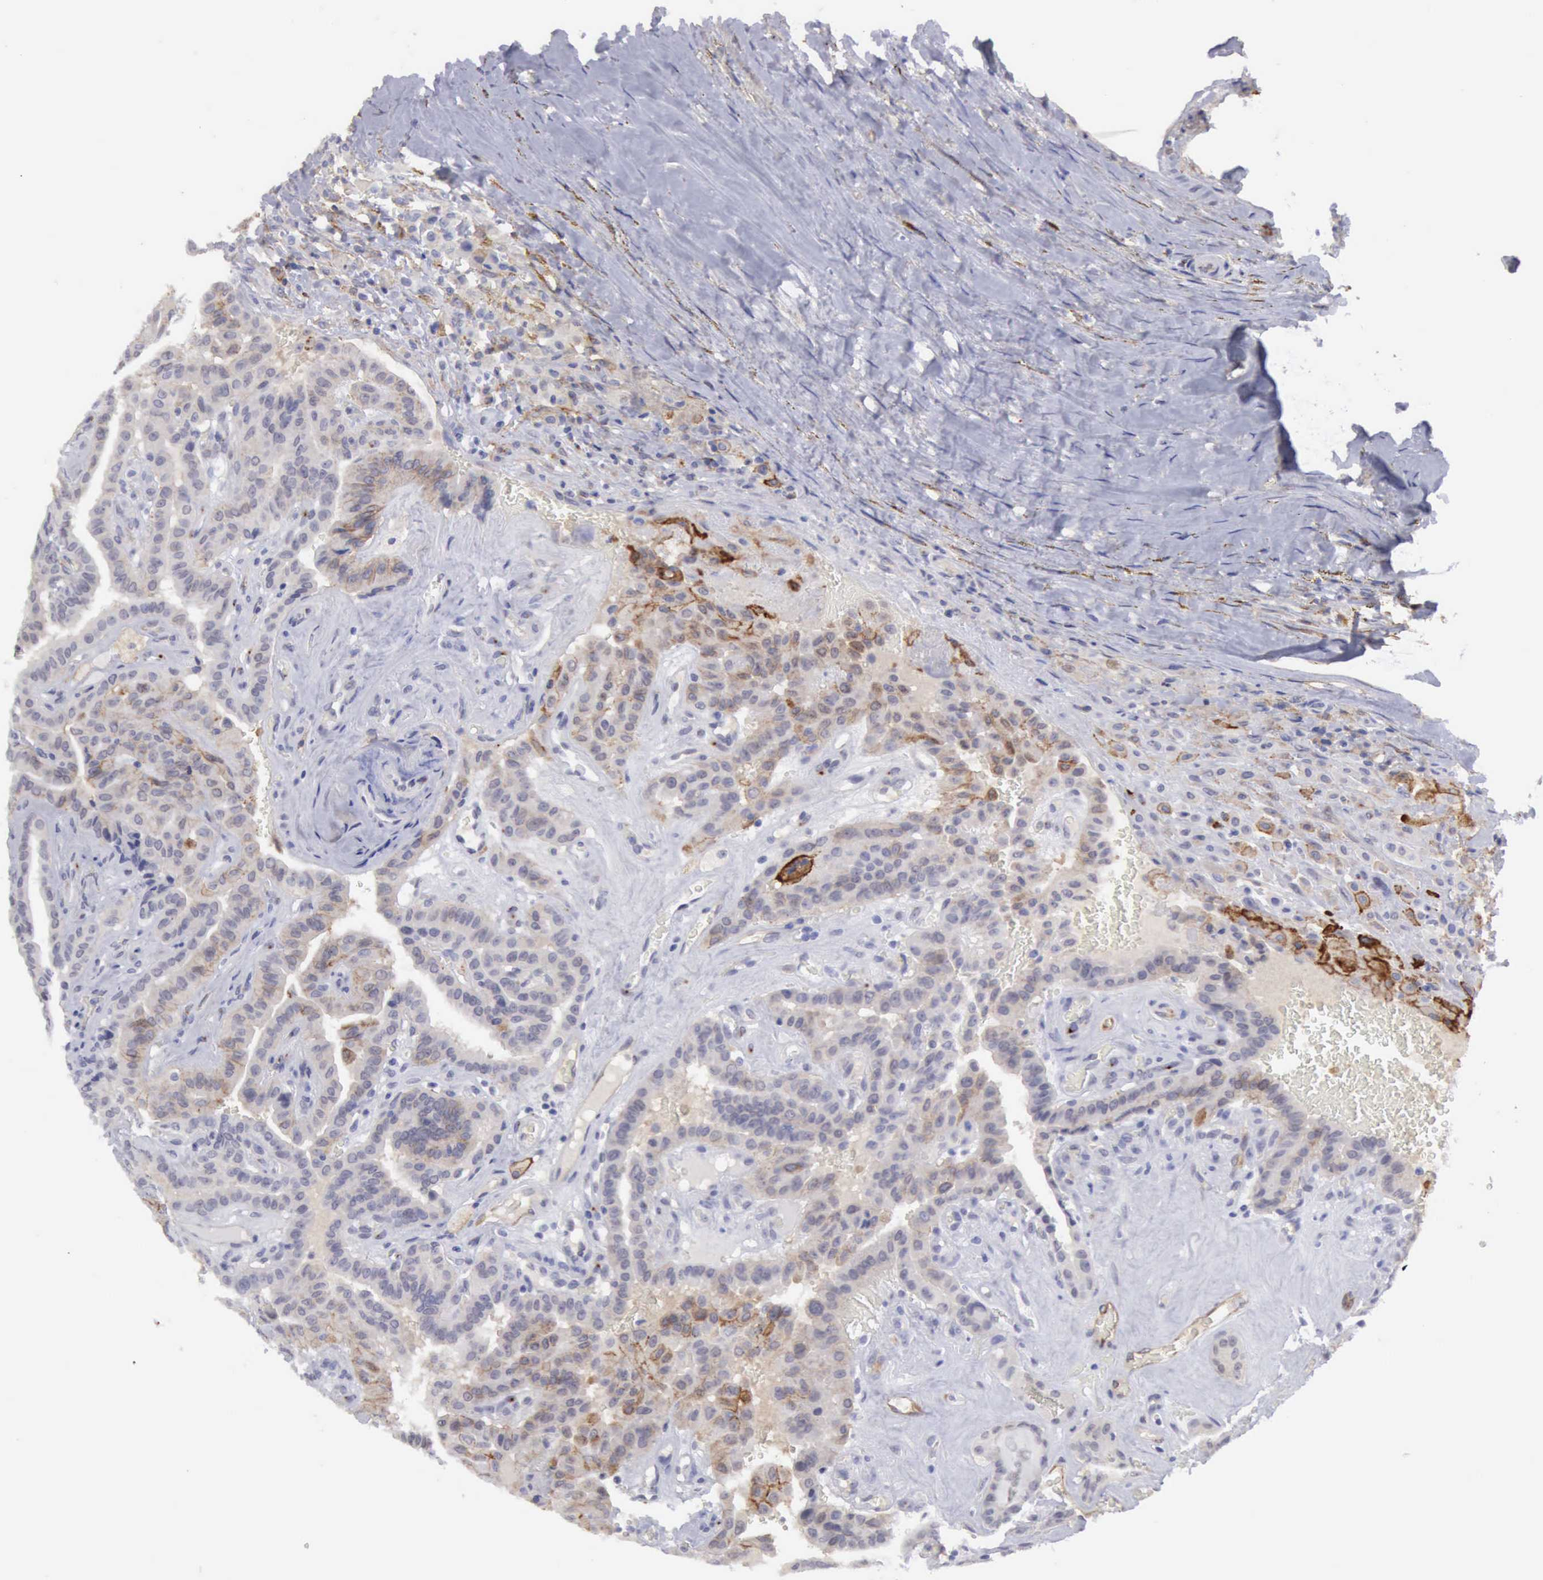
{"staining": {"intensity": "moderate", "quantity": "<25%", "location": "cytoplasmic/membranous"}, "tissue": "thyroid cancer", "cell_type": "Tumor cells", "image_type": "cancer", "snomed": [{"axis": "morphology", "description": "Papillary adenocarcinoma, NOS"}, {"axis": "topography", "description": "Thyroid gland"}], "caption": "Papillary adenocarcinoma (thyroid) tissue displays moderate cytoplasmic/membranous expression in approximately <25% of tumor cells, visualized by immunohistochemistry.", "gene": "TFRC", "patient": {"sex": "male", "age": 87}}